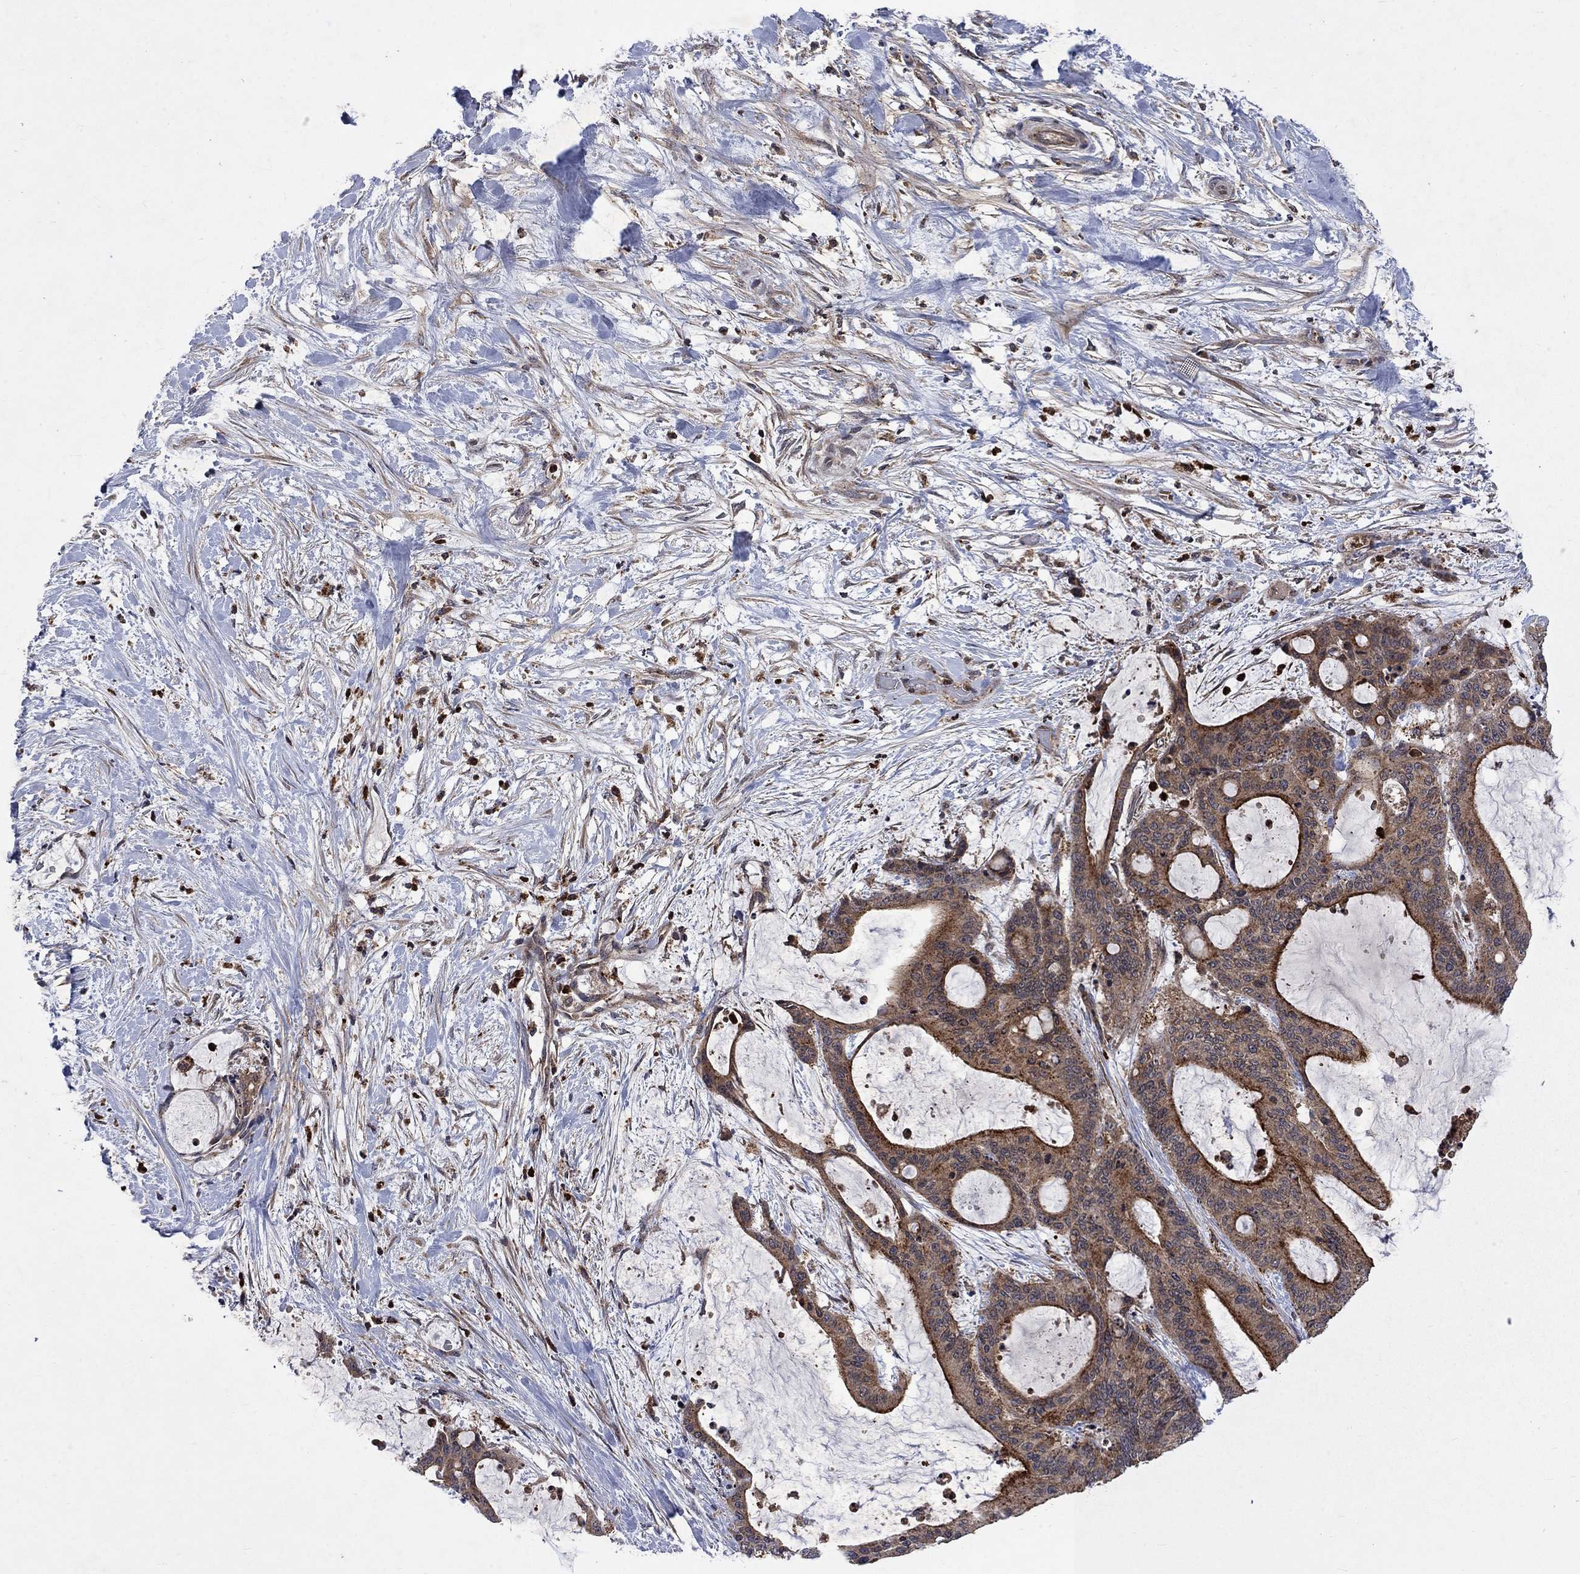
{"staining": {"intensity": "moderate", "quantity": ">75%", "location": "cytoplasmic/membranous"}, "tissue": "liver cancer", "cell_type": "Tumor cells", "image_type": "cancer", "snomed": [{"axis": "morphology", "description": "Normal tissue, NOS"}, {"axis": "morphology", "description": "Cholangiocarcinoma"}, {"axis": "topography", "description": "Liver"}, {"axis": "topography", "description": "Peripheral nerve tissue"}], "caption": "A histopathology image of liver cholangiocarcinoma stained for a protein displays moderate cytoplasmic/membranous brown staining in tumor cells. (DAB (3,3'-diaminobenzidine) = brown stain, brightfield microscopy at high magnification).", "gene": "TMEM33", "patient": {"sex": "female", "age": 73}}